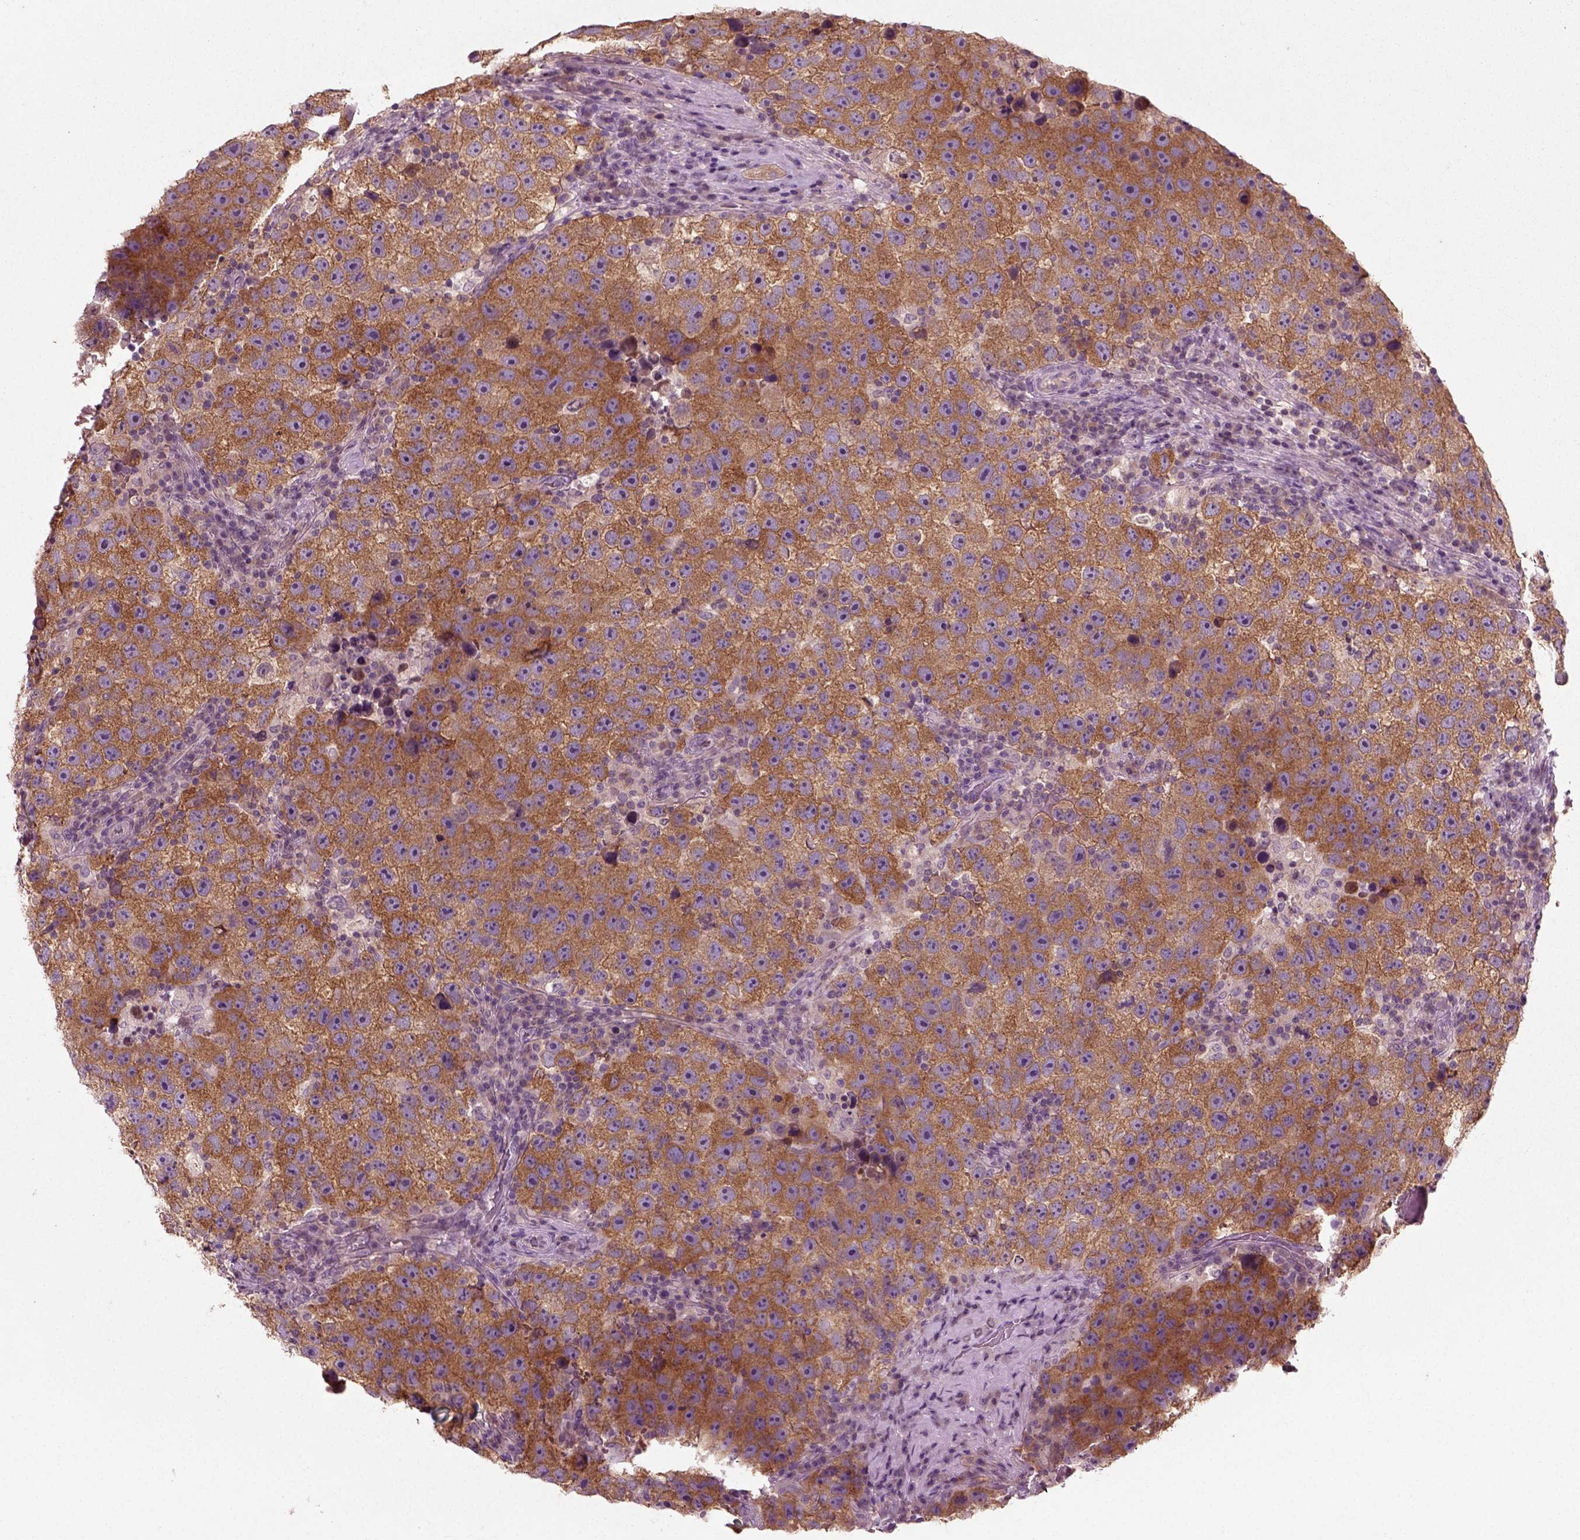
{"staining": {"intensity": "strong", "quantity": ">75%", "location": "cytoplasmic/membranous"}, "tissue": "testis cancer", "cell_type": "Tumor cells", "image_type": "cancer", "snomed": [{"axis": "morphology", "description": "Normal tissue, NOS"}, {"axis": "morphology", "description": "Seminoma, NOS"}, {"axis": "topography", "description": "Testis"}], "caption": "Protein analysis of testis cancer (seminoma) tissue displays strong cytoplasmic/membranous positivity in about >75% of tumor cells. (brown staining indicates protein expression, while blue staining denotes nuclei).", "gene": "RND2", "patient": {"sex": "male", "age": 31}}